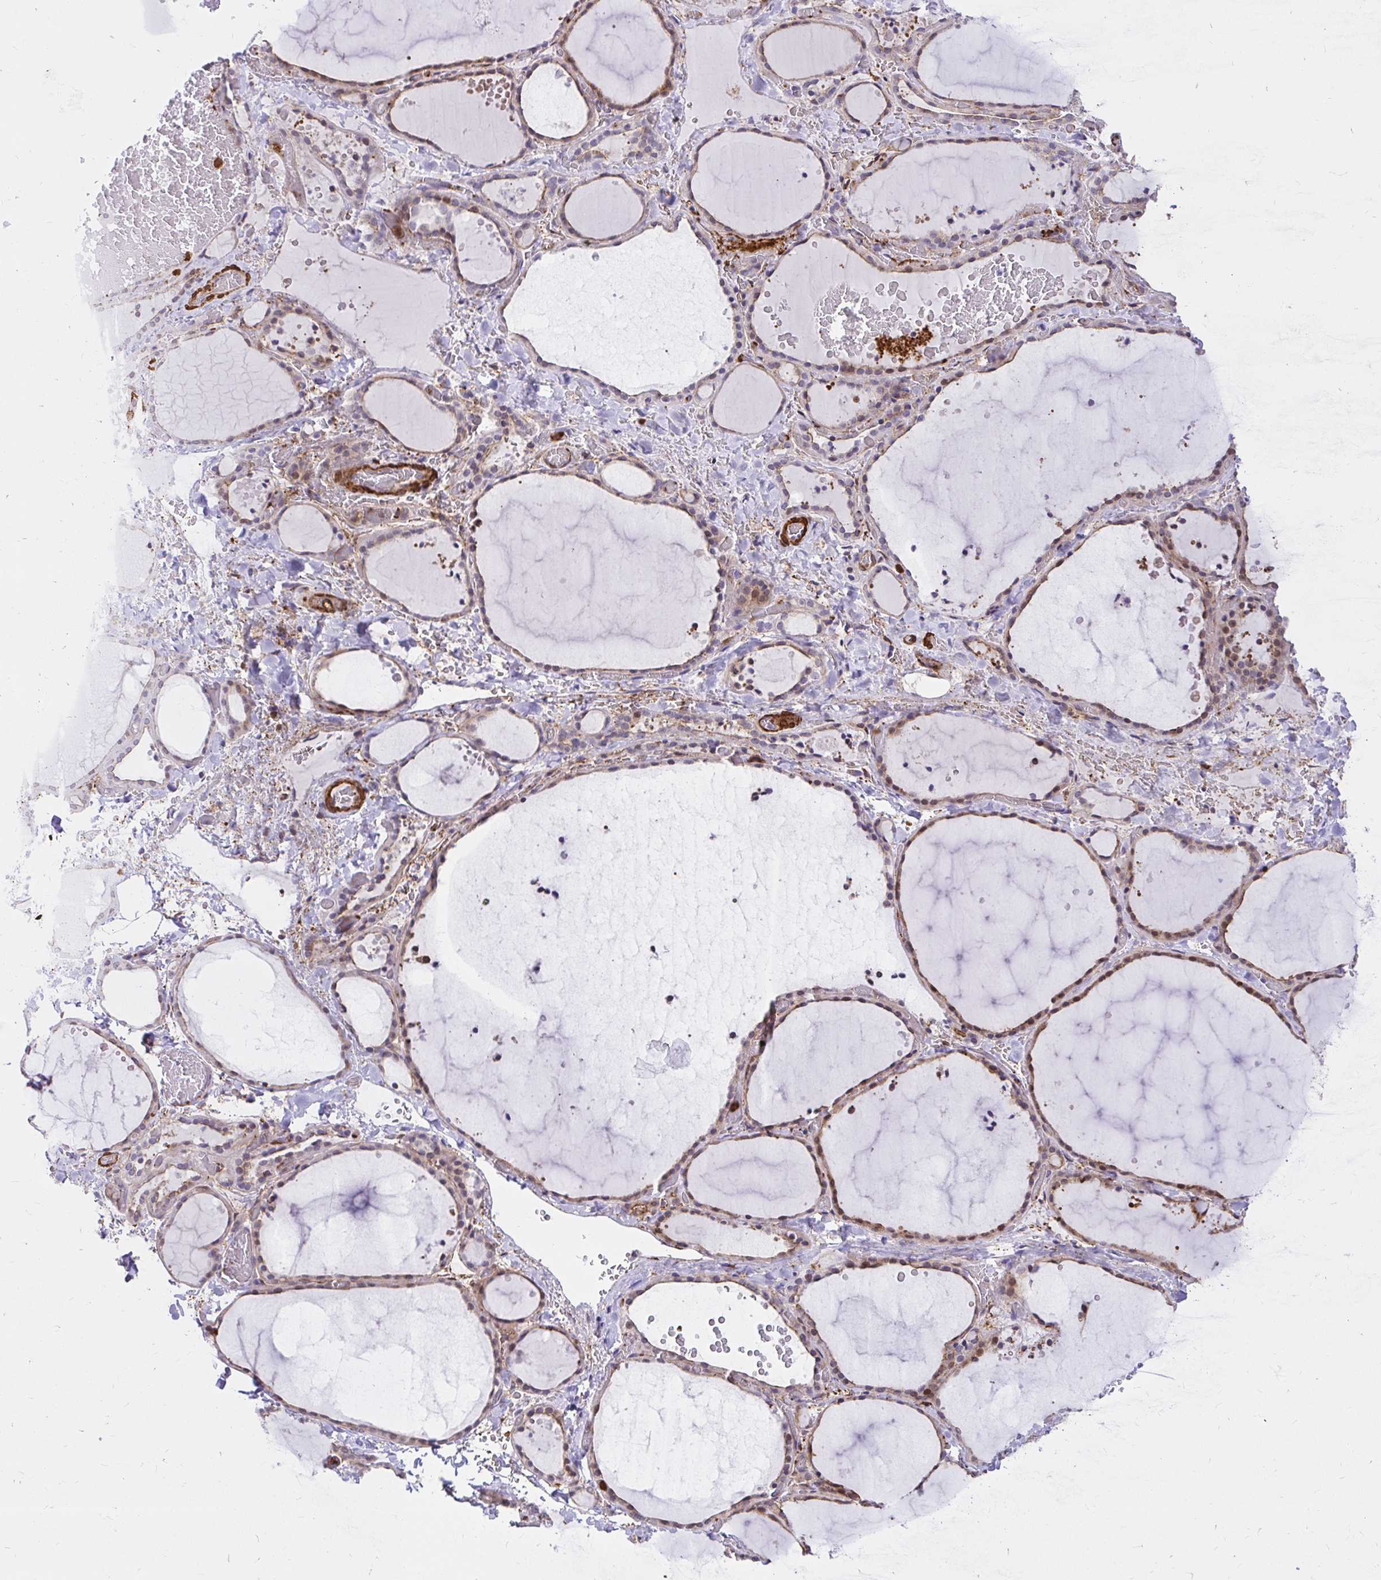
{"staining": {"intensity": "negative", "quantity": "none", "location": "none"}, "tissue": "thyroid gland", "cell_type": "Glandular cells", "image_type": "normal", "snomed": [{"axis": "morphology", "description": "Normal tissue, NOS"}, {"axis": "topography", "description": "Thyroid gland"}], "caption": "An image of thyroid gland stained for a protein shows no brown staining in glandular cells. Brightfield microscopy of immunohistochemistry (IHC) stained with DAB (brown) and hematoxylin (blue), captured at high magnification.", "gene": "GSN", "patient": {"sex": "female", "age": 36}}